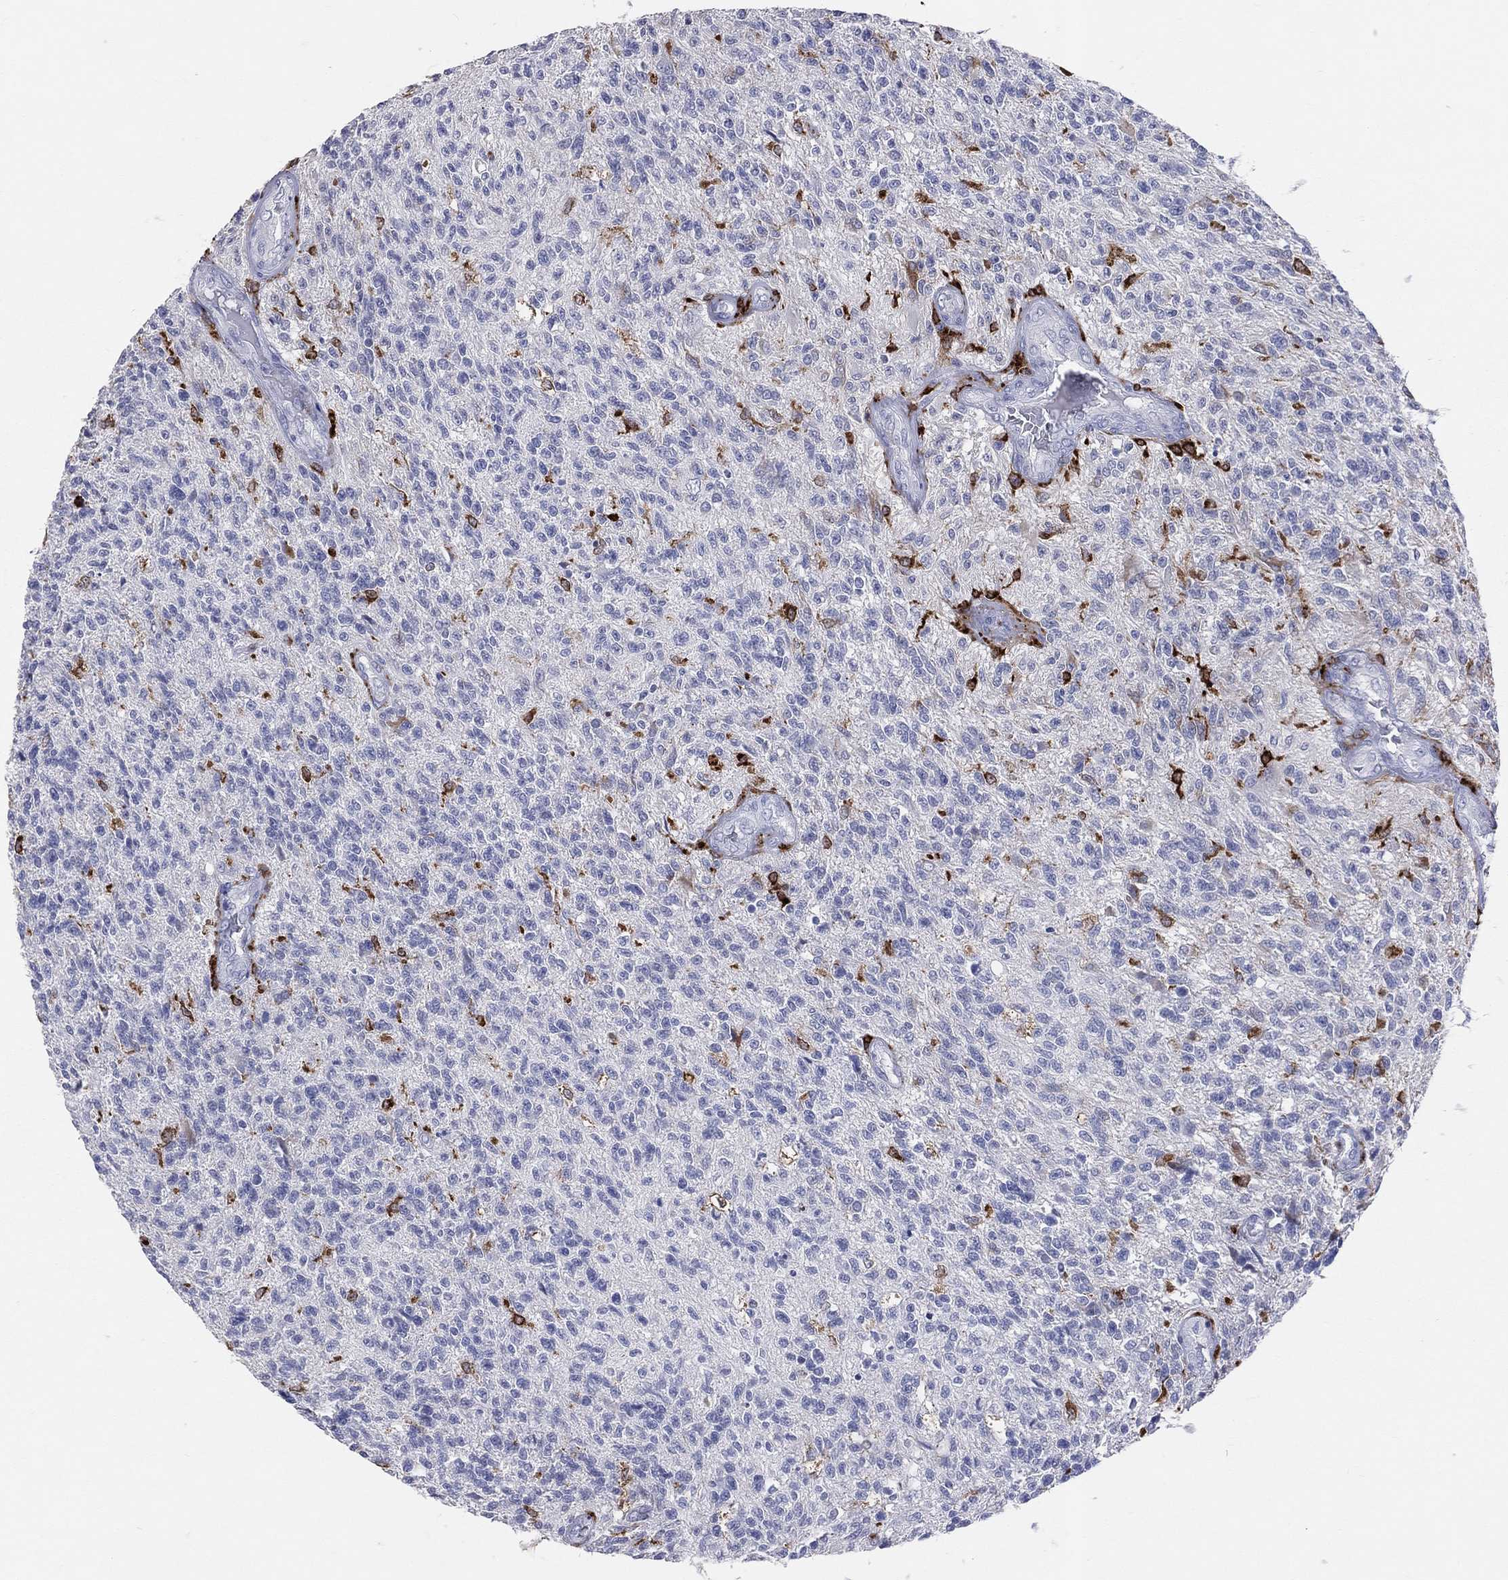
{"staining": {"intensity": "negative", "quantity": "none", "location": "none"}, "tissue": "glioma", "cell_type": "Tumor cells", "image_type": "cancer", "snomed": [{"axis": "morphology", "description": "Glioma, malignant, High grade"}, {"axis": "topography", "description": "Brain"}], "caption": "Photomicrograph shows no significant protein staining in tumor cells of glioma.", "gene": "CD74", "patient": {"sex": "male", "age": 56}}